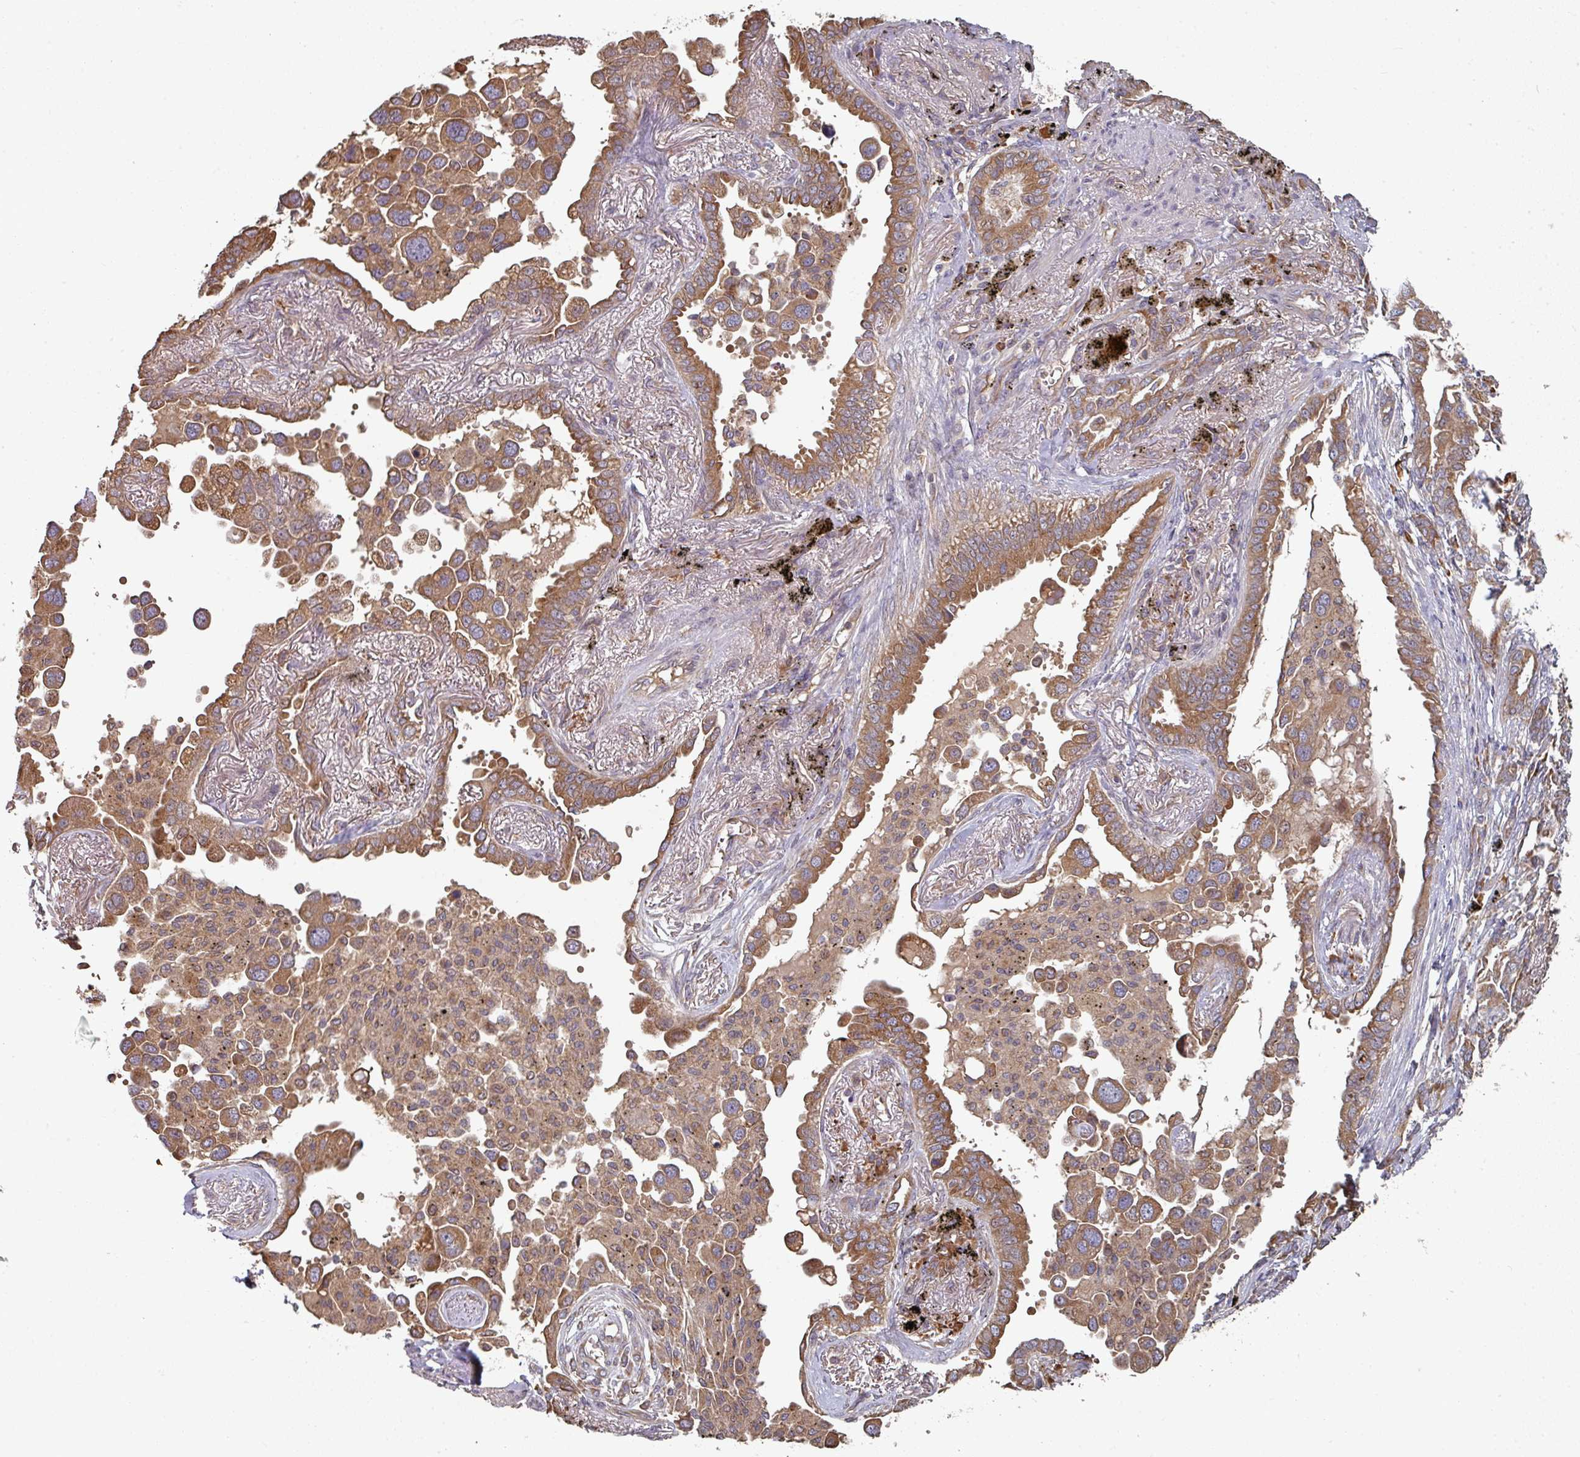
{"staining": {"intensity": "moderate", "quantity": ">75%", "location": "cytoplasmic/membranous"}, "tissue": "lung cancer", "cell_type": "Tumor cells", "image_type": "cancer", "snomed": [{"axis": "morphology", "description": "Adenocarcinoma, NOS"}, {"axis": "topography", "description": "Lung"}], "caption": "A photomicrograph showing moderate cytoplasmic/membranous expression in approximately >75% of tumor cells in lung cancer, as visualized by brown immunohistochemical staining.", "gene": "EDEM2", "patient": {"sex": "male", "age": 67}}